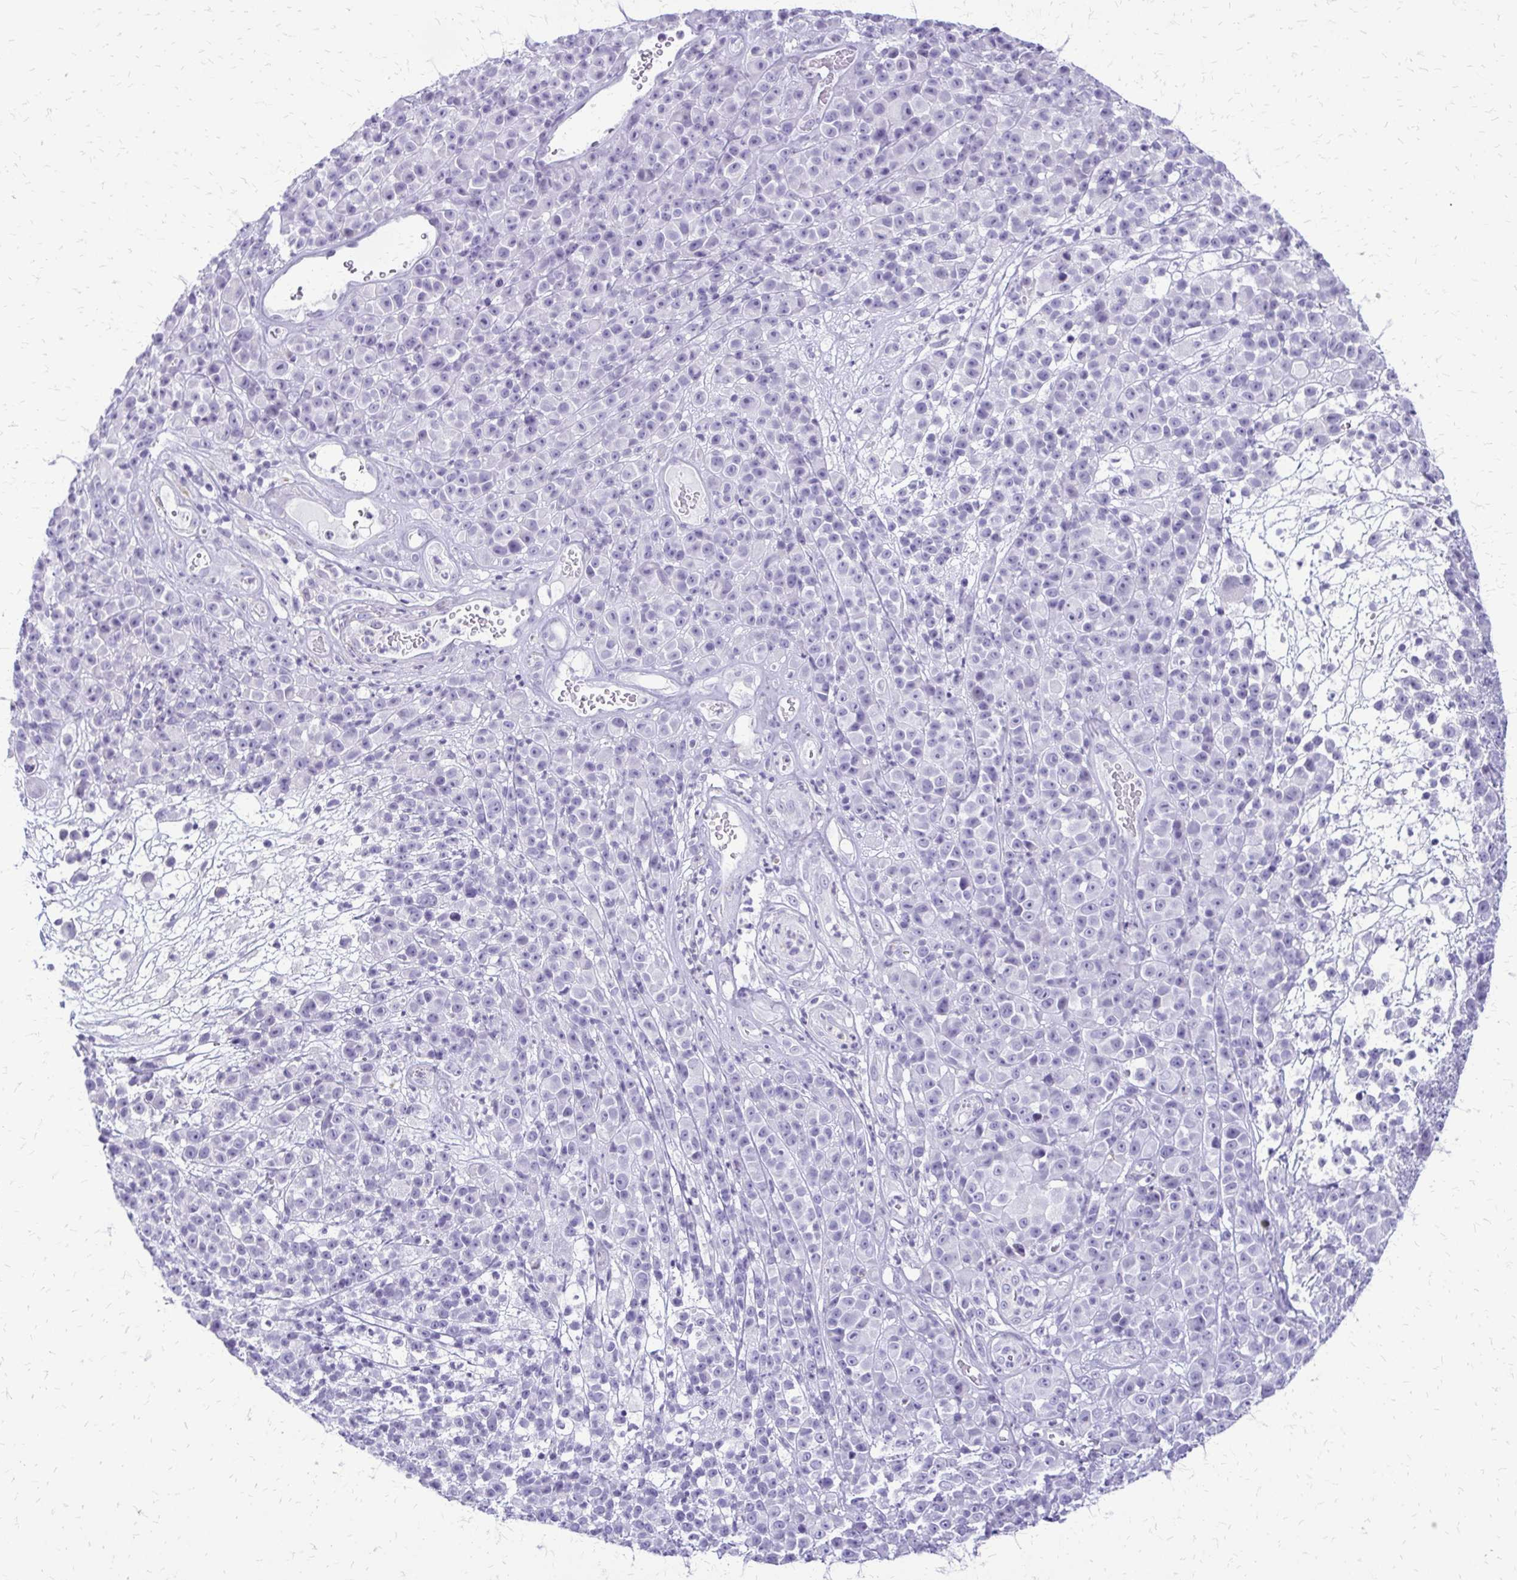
{"staining": {"intensity": "negative", "quantity": "none", "location": "none"}, "tissue": "melanoma", "cell_type": "Tumor cells", "image_type": "cancer", "snomed": [{"axis": "morphology", "description": "Malignant melanoma, NOS"}, {"axis": "topography", "description": "Skin"}, {"axis": "topography", "description": "Skin of back"}], "caption": "High magnification brightfield microscopy of malignant melanoma stained with DAB (brown) and counterstained with hematoxylin (blue): tumor cells show no significant positivity.", "gene": "FAM162B", "patient": {"sex": "male", "age": 91}}